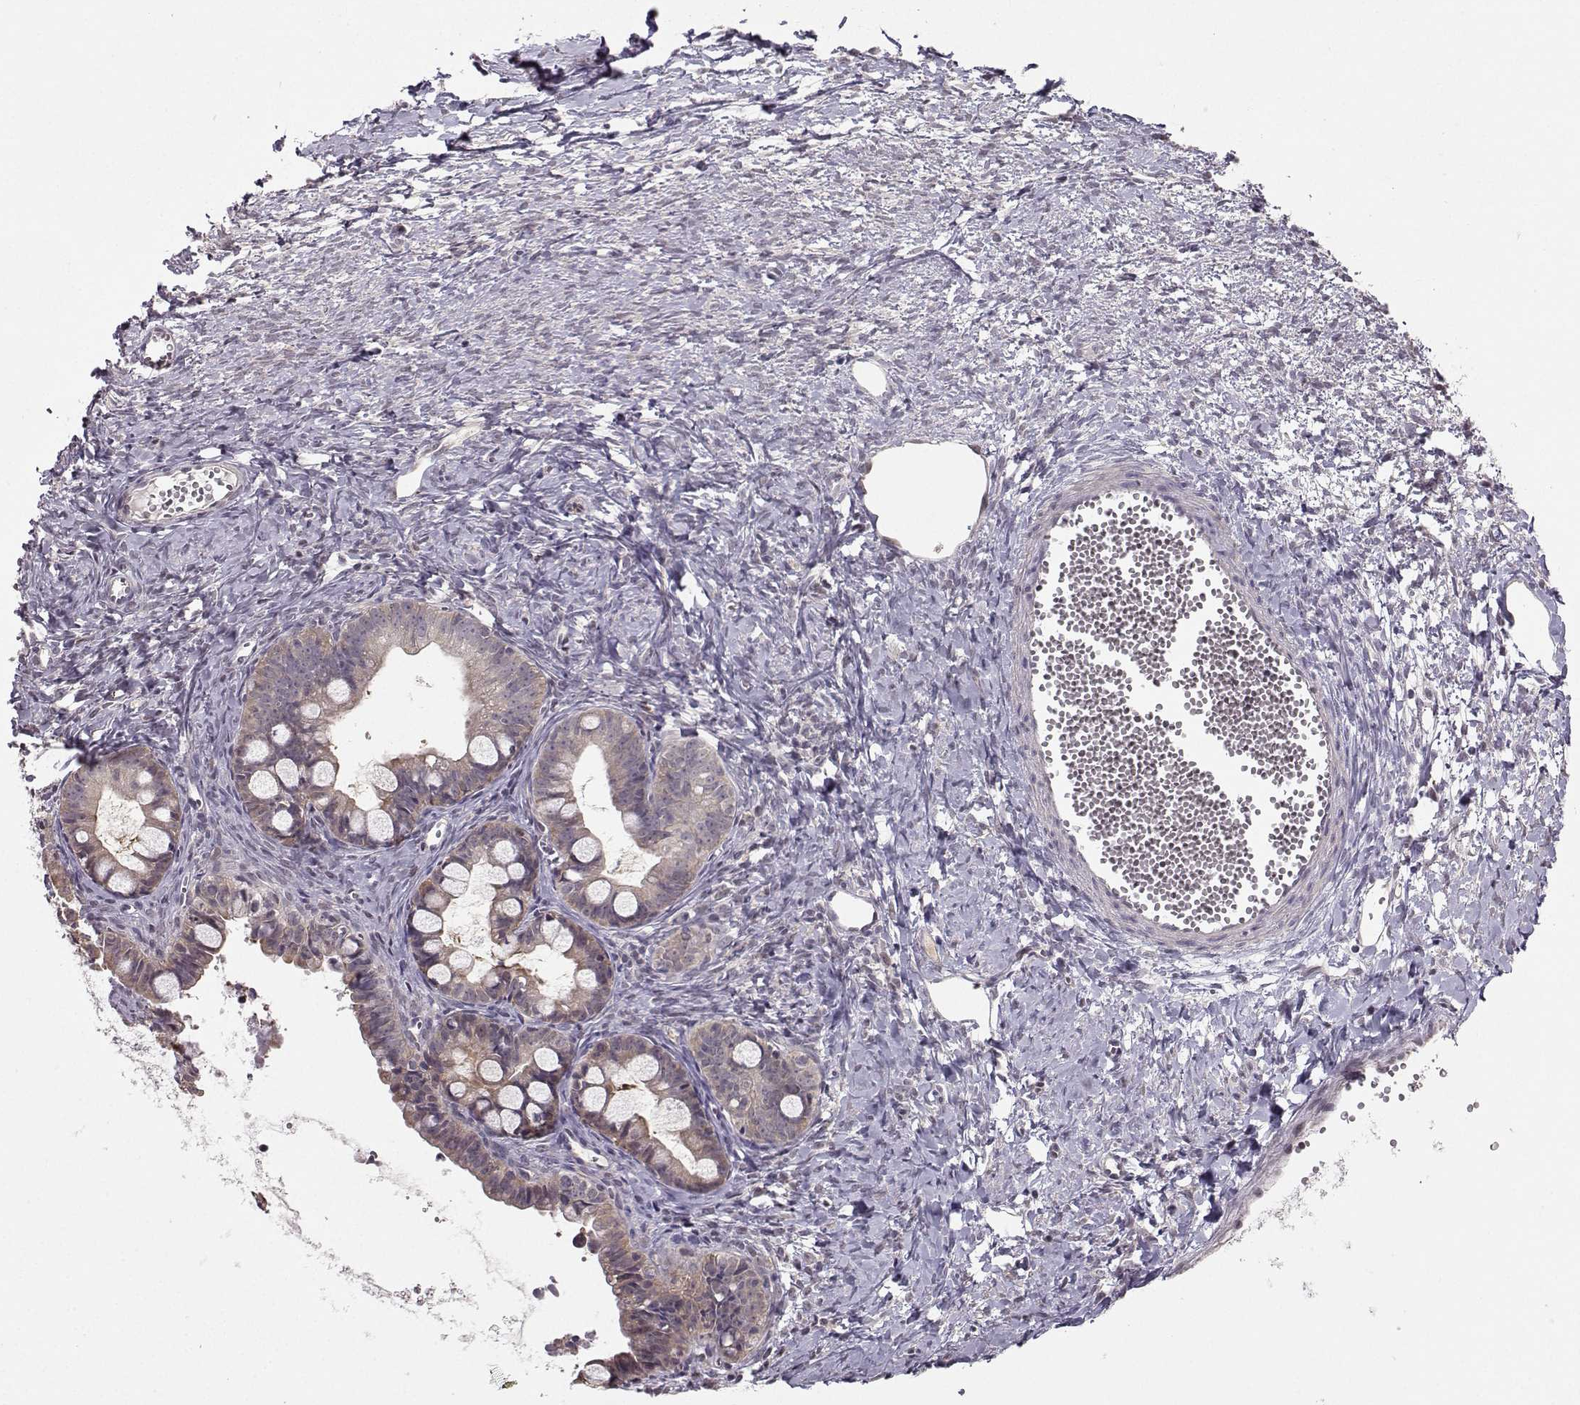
{"staining": {"intensity": "negative", "quantity": "none", "location": "none"}, "tissue": "ovarian cancer", "cell_type": "Tumor cells", "image_type": "cancer", "snomed": [{"axis": "morphology", "description": "Cystadenocarcinoma, mucinous, NOS"}, {"axis": "topography", "description": "Ovary"}], "caption": "This is an immunohistochemistry micrograph of human ovarian cancer. There is no expression in tumor cells.", "gene": "PKP2", "patient": {"sex": "female", "age": 63}}